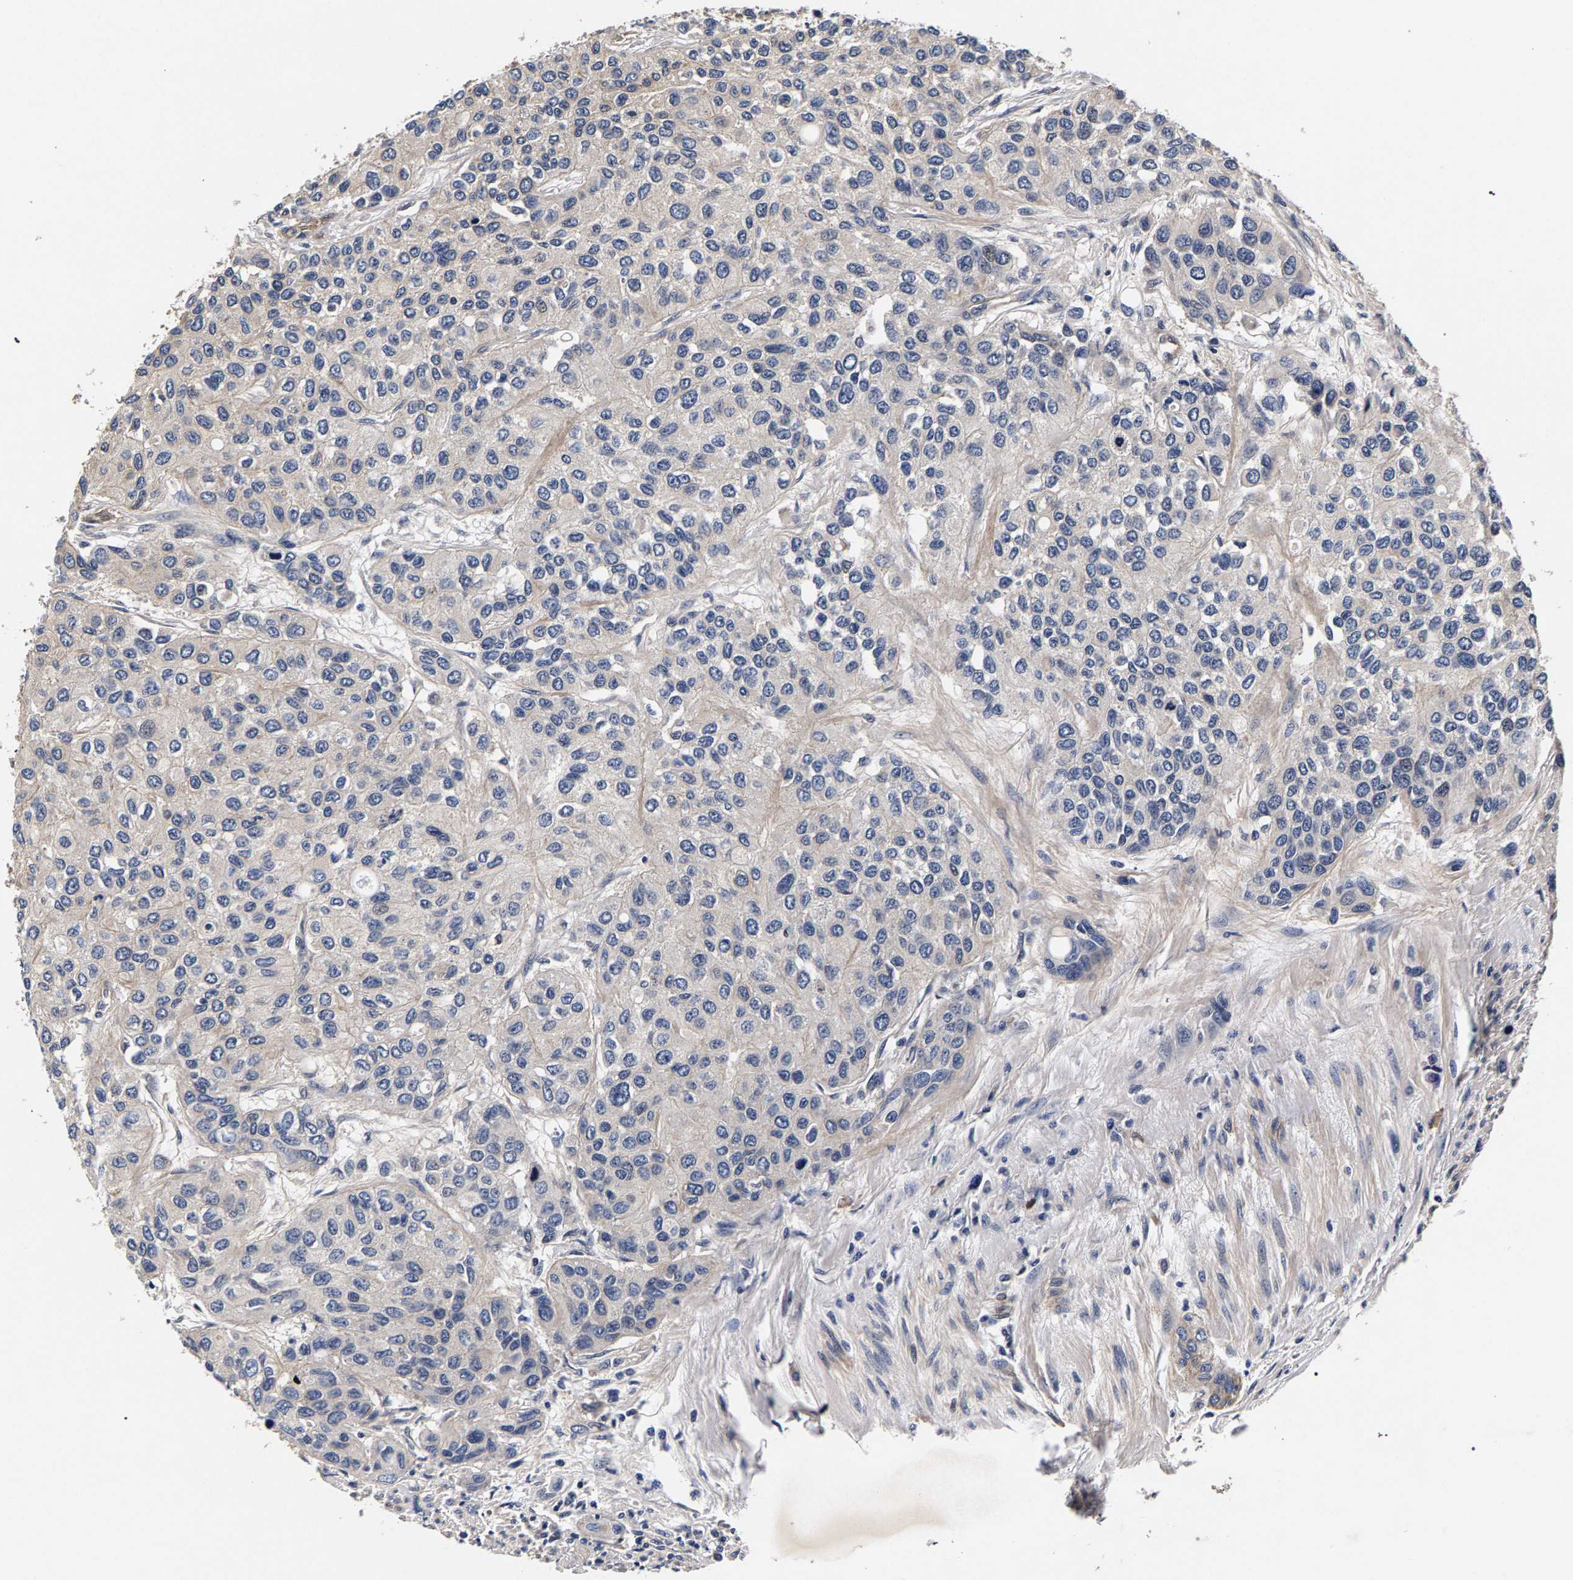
{"staining": {"intensity": "negative", "quantity": "none", "location": "none"}, "tissue": "urothelial cancer", "cell_type": "Tumor cells", "image_type": "cancer", "snomed": [{"axis": "morphology", "description": "Urothelial carcinoma, High grade"}, {"axis": "topography", "description": "Urinary bladder"}], "caption": "There is no significant expression in tumor cells of urothelial carcinoma (high-grade). The staining is performed using DAB (3,3'-diaminobenzidine) brown chromogen with nuclei counter-stained in using hematoxylin.", "gene": "MARCHF7", "patient": {"sex": "female", "age": 56}}